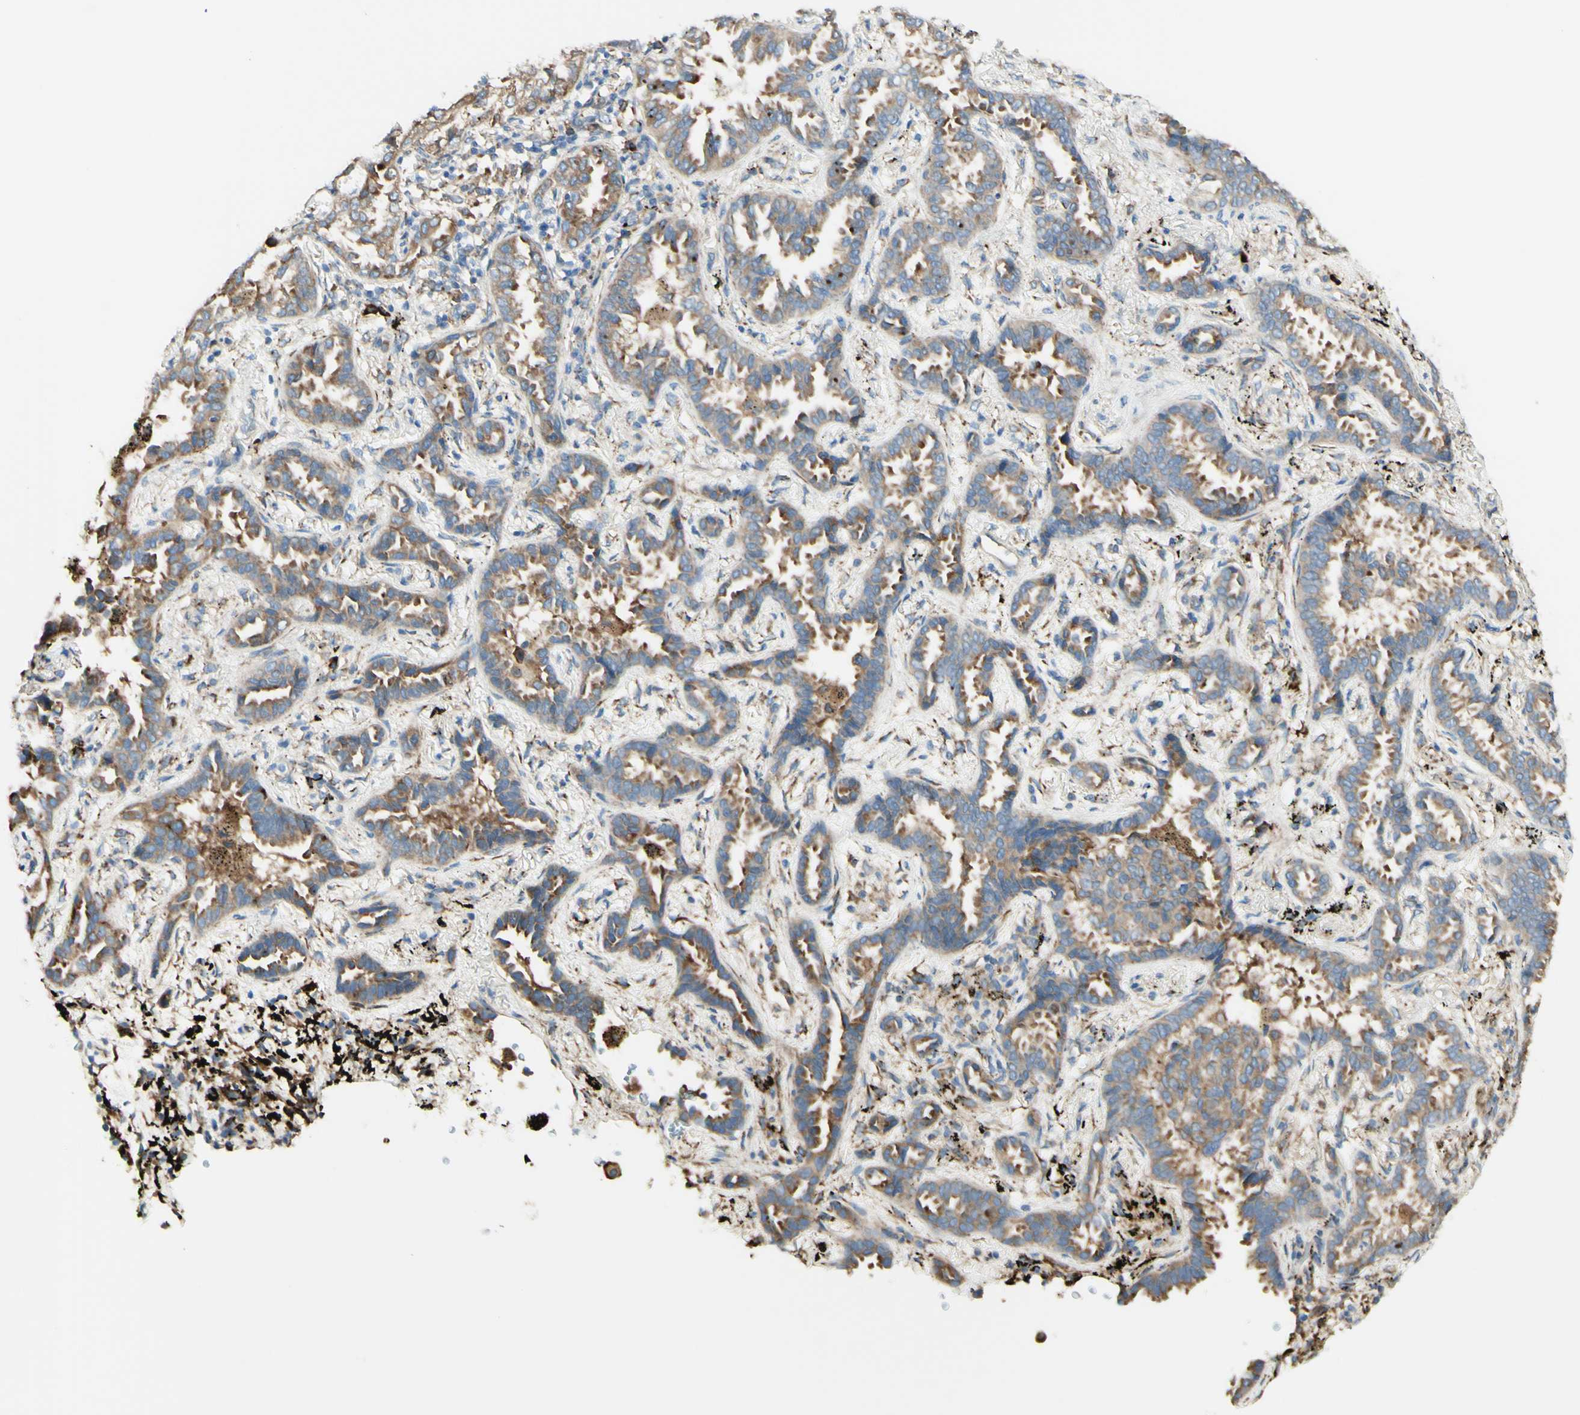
{"staining": {"intensity": "moderate", "quantity": ">75%", "location": "cytoplasmic/membranous"}, "tissue": "lung cancer", "cell_type": "Tumor cells", "image_type": "cancer", "snomed": [{"axis": "morphology", "description": "Normal tissue, NOS"}, {"axis": "morphology", "description": "Adenocarcinoma, NOS"}, {"axis": "topography", "description": "Lung"}], "caption": "Moderate cytoplasmic/membranous positivity is present in about >75% of tumor cells in lung cancer (adenocarcinoma).", "gene": "DNAJB11", "patient": {"sex": "male", "age": 59}}